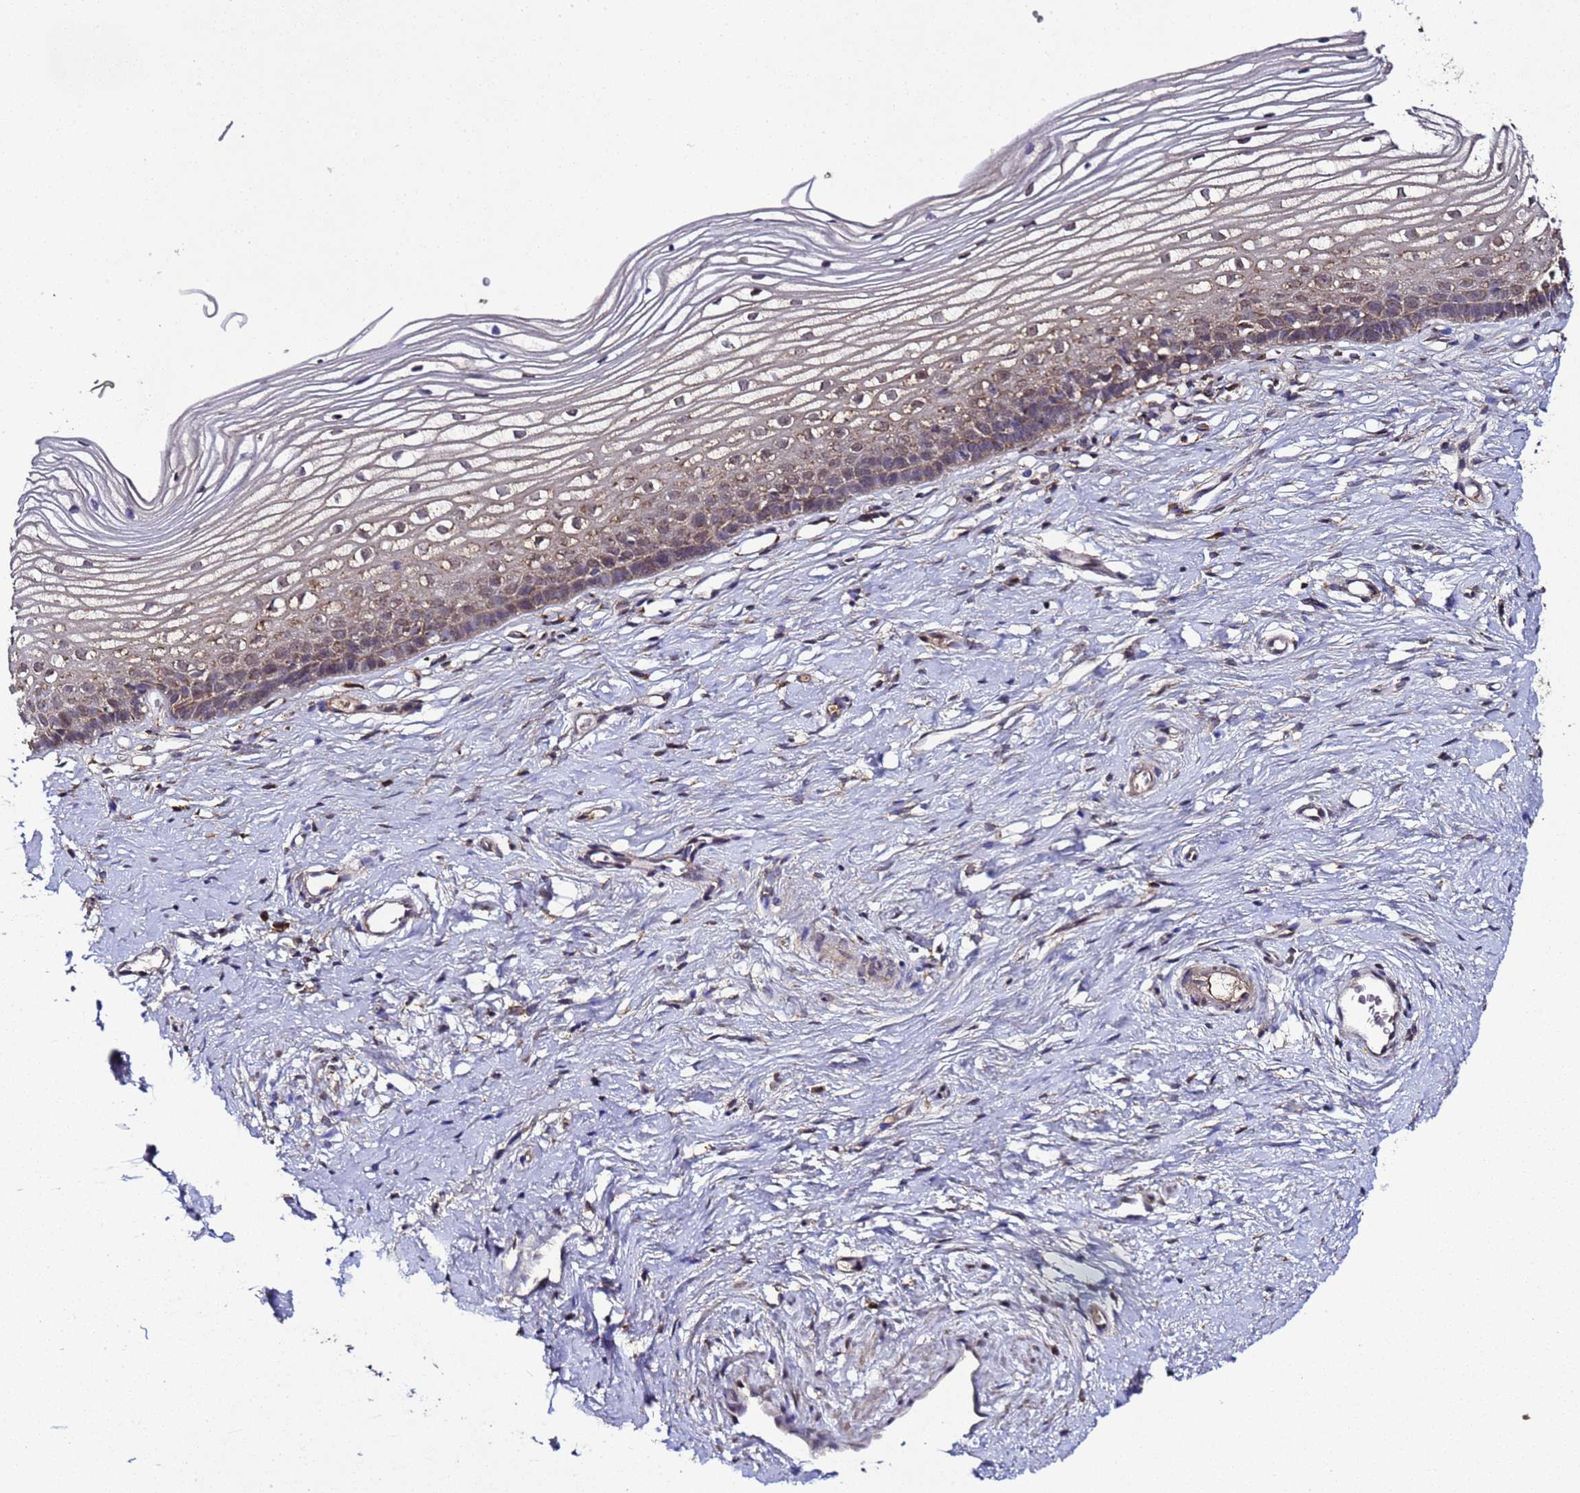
{"staining": {"intensity": "weak", "quantity": "<25%", "location": "cytoplasmic/membranous"}, "tissue": "cervix", "cell_type": "Glandular cells", "image_type": "normal", "snomed": [{"axis": "morphology", "description": "Normal tissue, NOS"}, {"axis": "topography", "description": "Cervix"}], "caption": "Immunohistochemistry histopathology image of unremarkable cervix: human cervix stained with DAB shows no significant protein expression in glandular cells.", "gene": "HSPBAP1", "patient": {"sex": "female", "age": 40}}